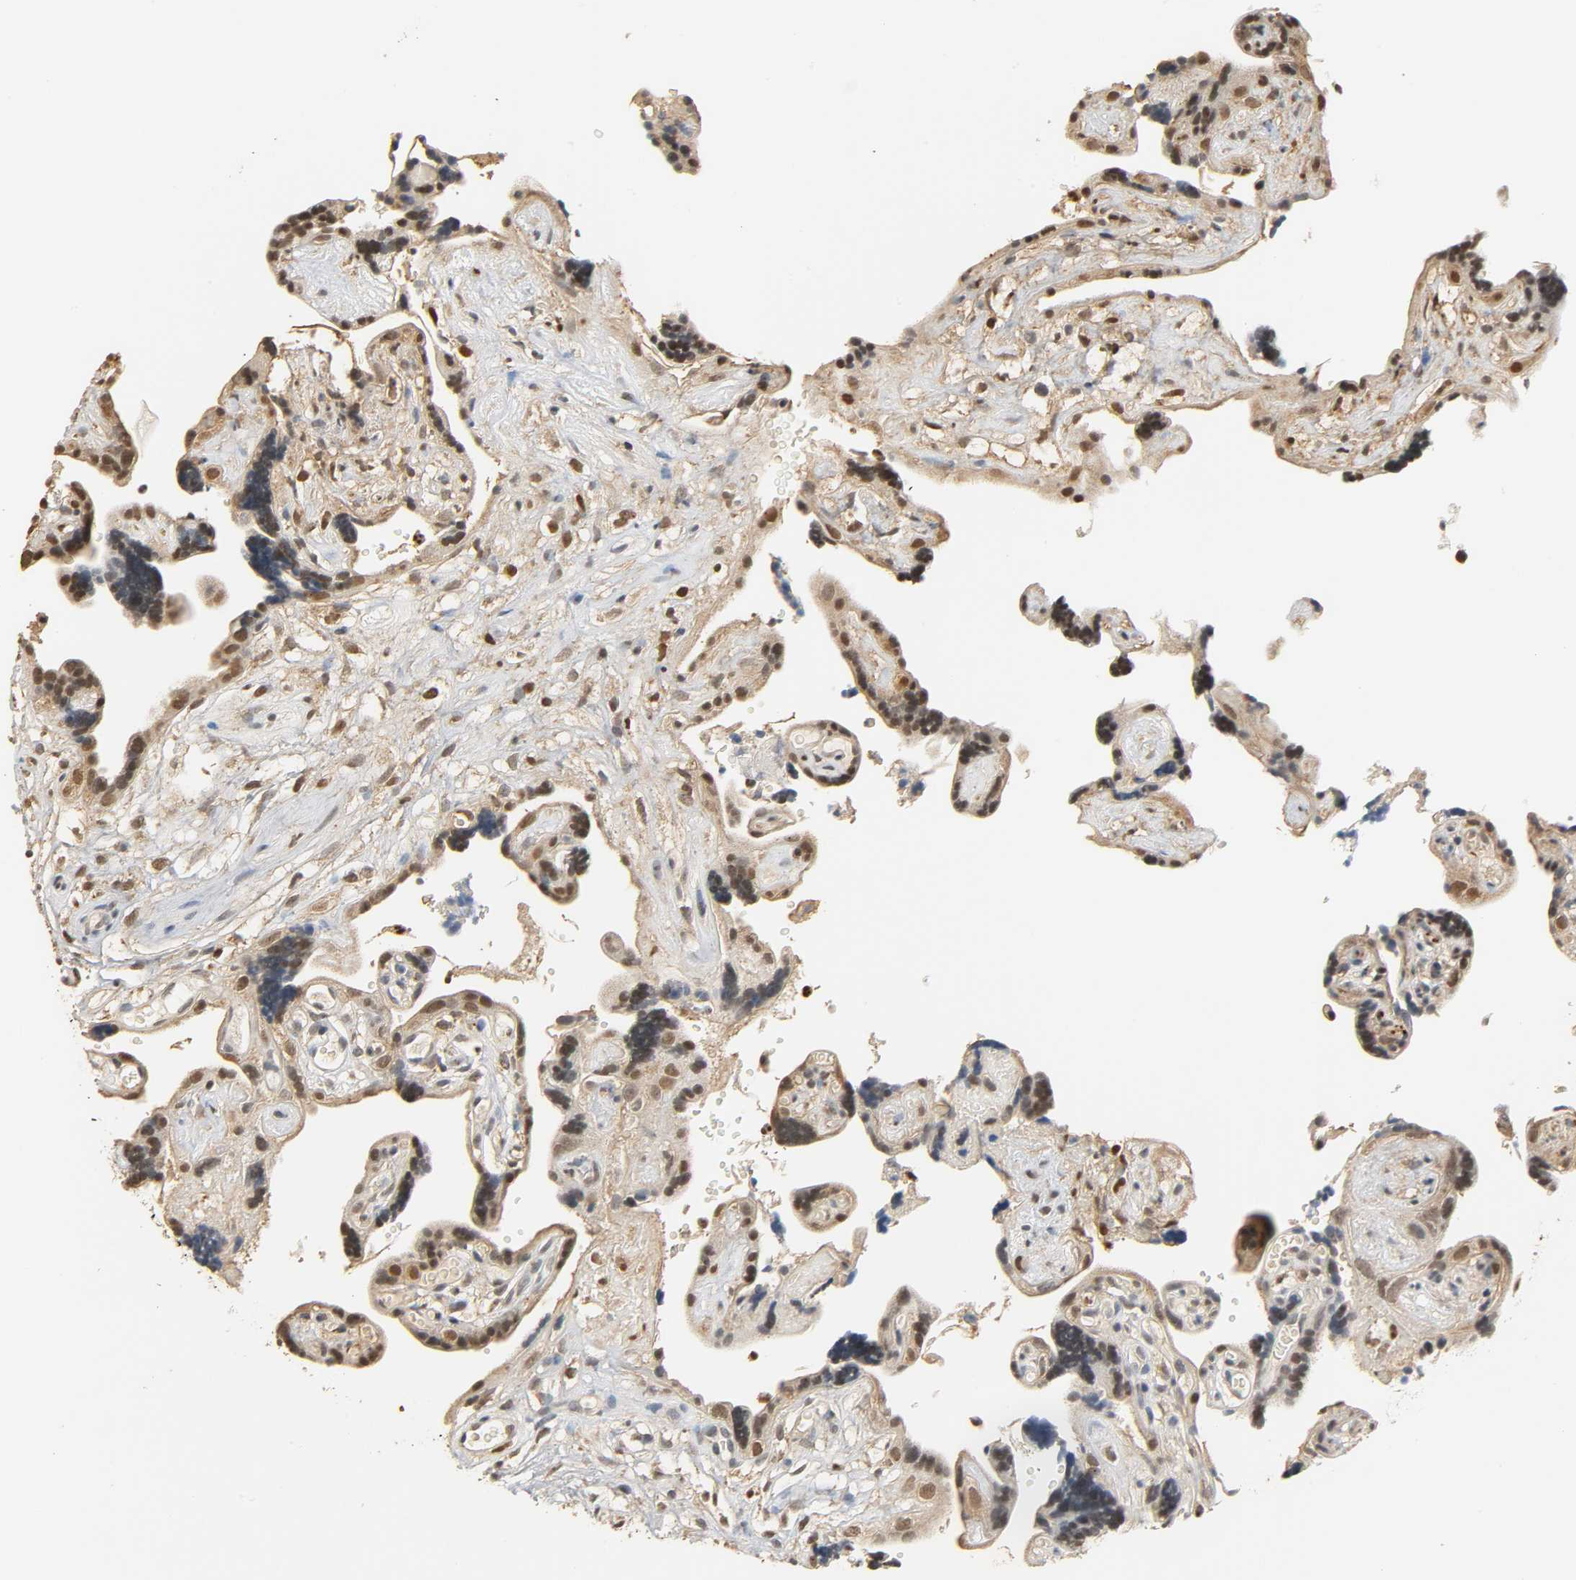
{"staining": {"intensity": "strong", "quantity": ">75%", "location": "nuclear"}, "tissue": "placenta", "cell_type": "Trophoblastic cells", "image_type": "normal", "snomed": [{"axis": "morphology", "description": "Normal tissue, NOS"}, {"axis": "topography", "description": "Placenta"}], "caption": "This photomicrograph displays immunohistochemistry (IHC) staining of normal placenta, with high strong nuclear expression in about >75% of trophoblastic cells.", "gene": "ZFPM2", "patient": {"sex": "female", "age": 30}}